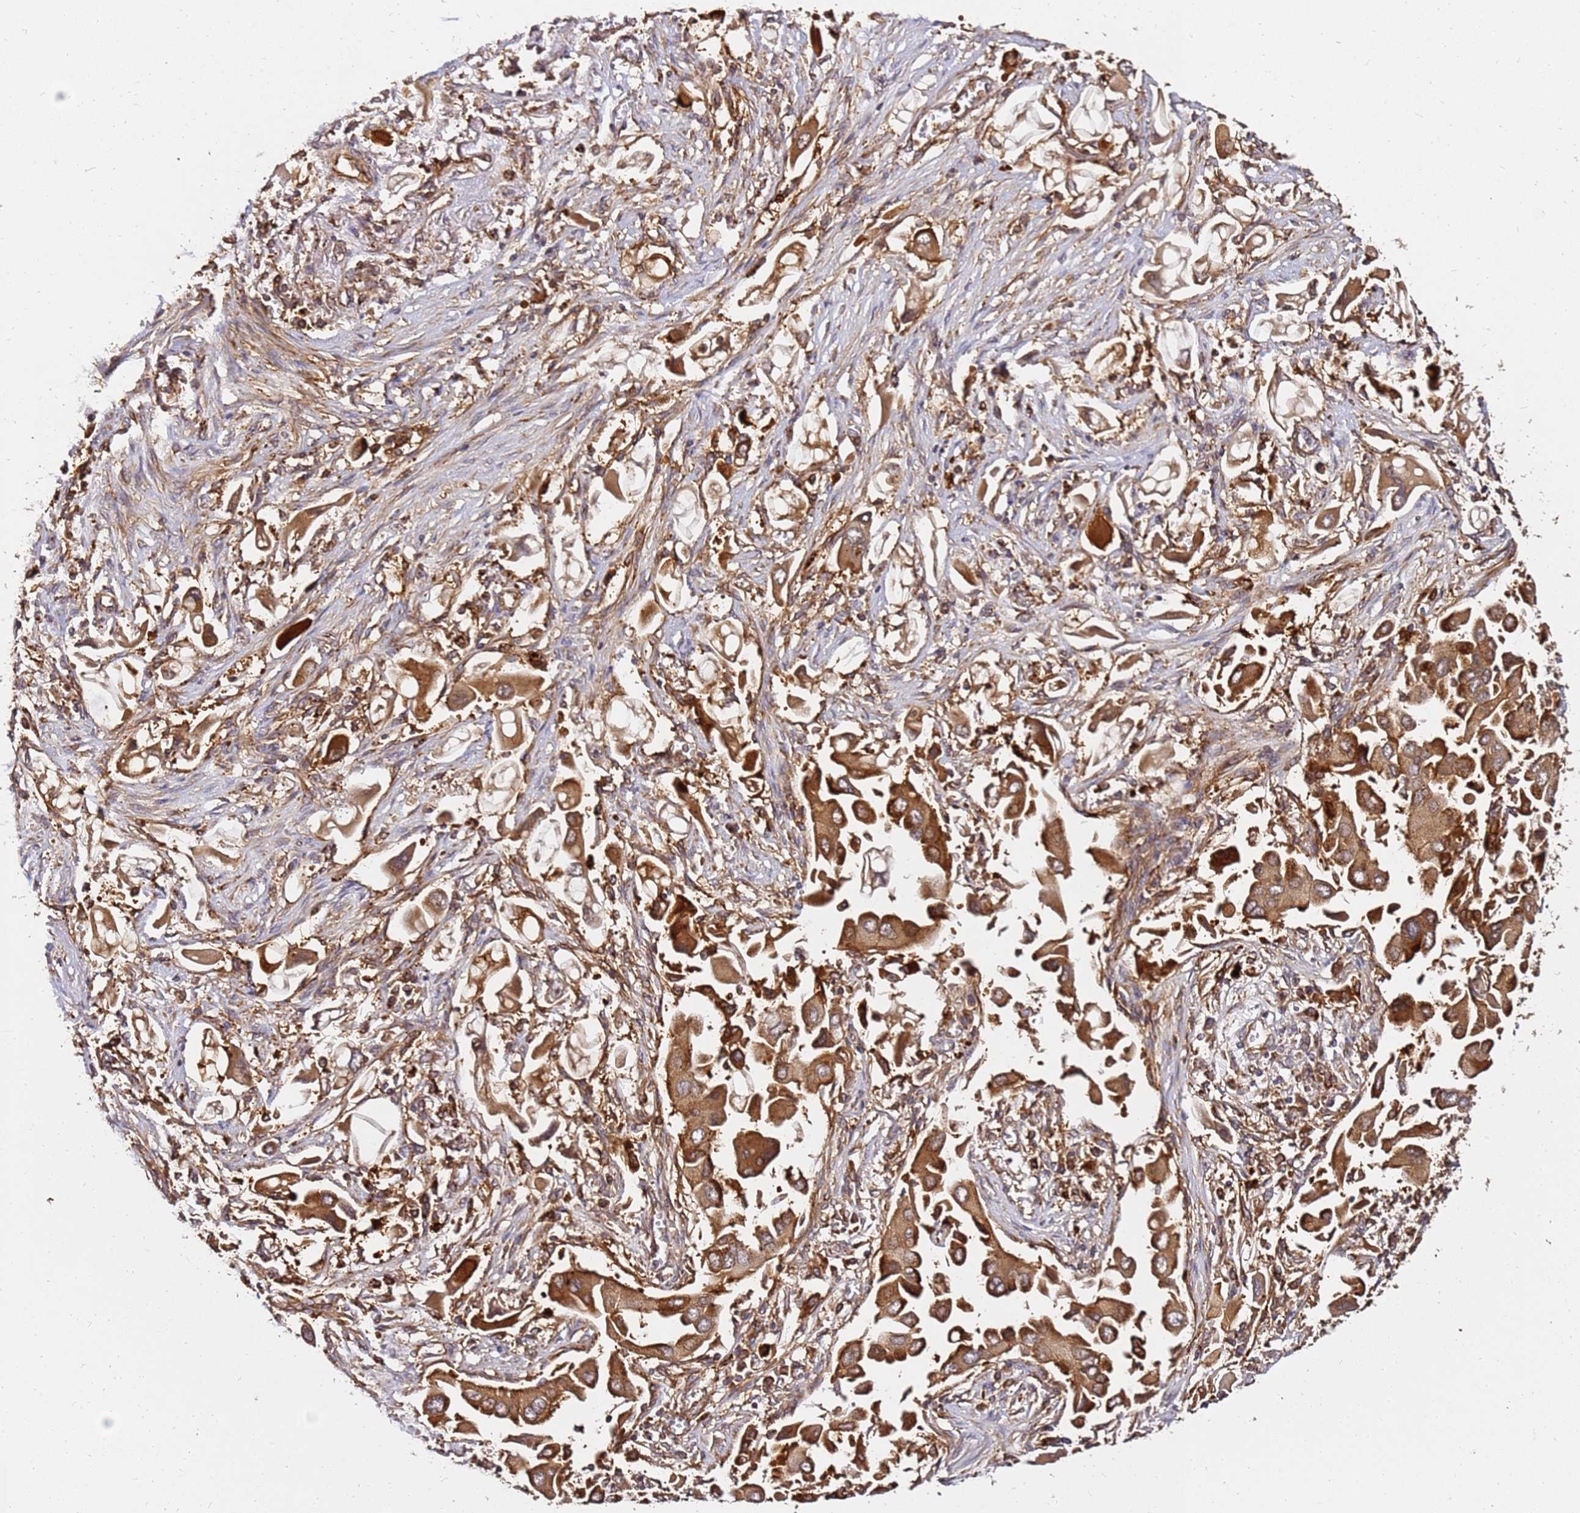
{"staining": {"intensity": "strong", "quantity": ">75%", "location": "cytoplasmic/membranous"}, "tissue": "lung cancer", "cell_type": "Tumor cells", "image_type": "cancer", "snomed": [{"axis": "morphology", "description": "Adenocarcinoma, NOS"}, {"axis": "topography", "description": "Lung"}], "caption": "Brown immunohistochemical staining in human adenocarcinoma (lung) reveals strong cytoplasmic/membranous staining in approximately >75% of tumor cells.", "gene": "DVL3", "patient": {"sex": "female", "age": 76}}